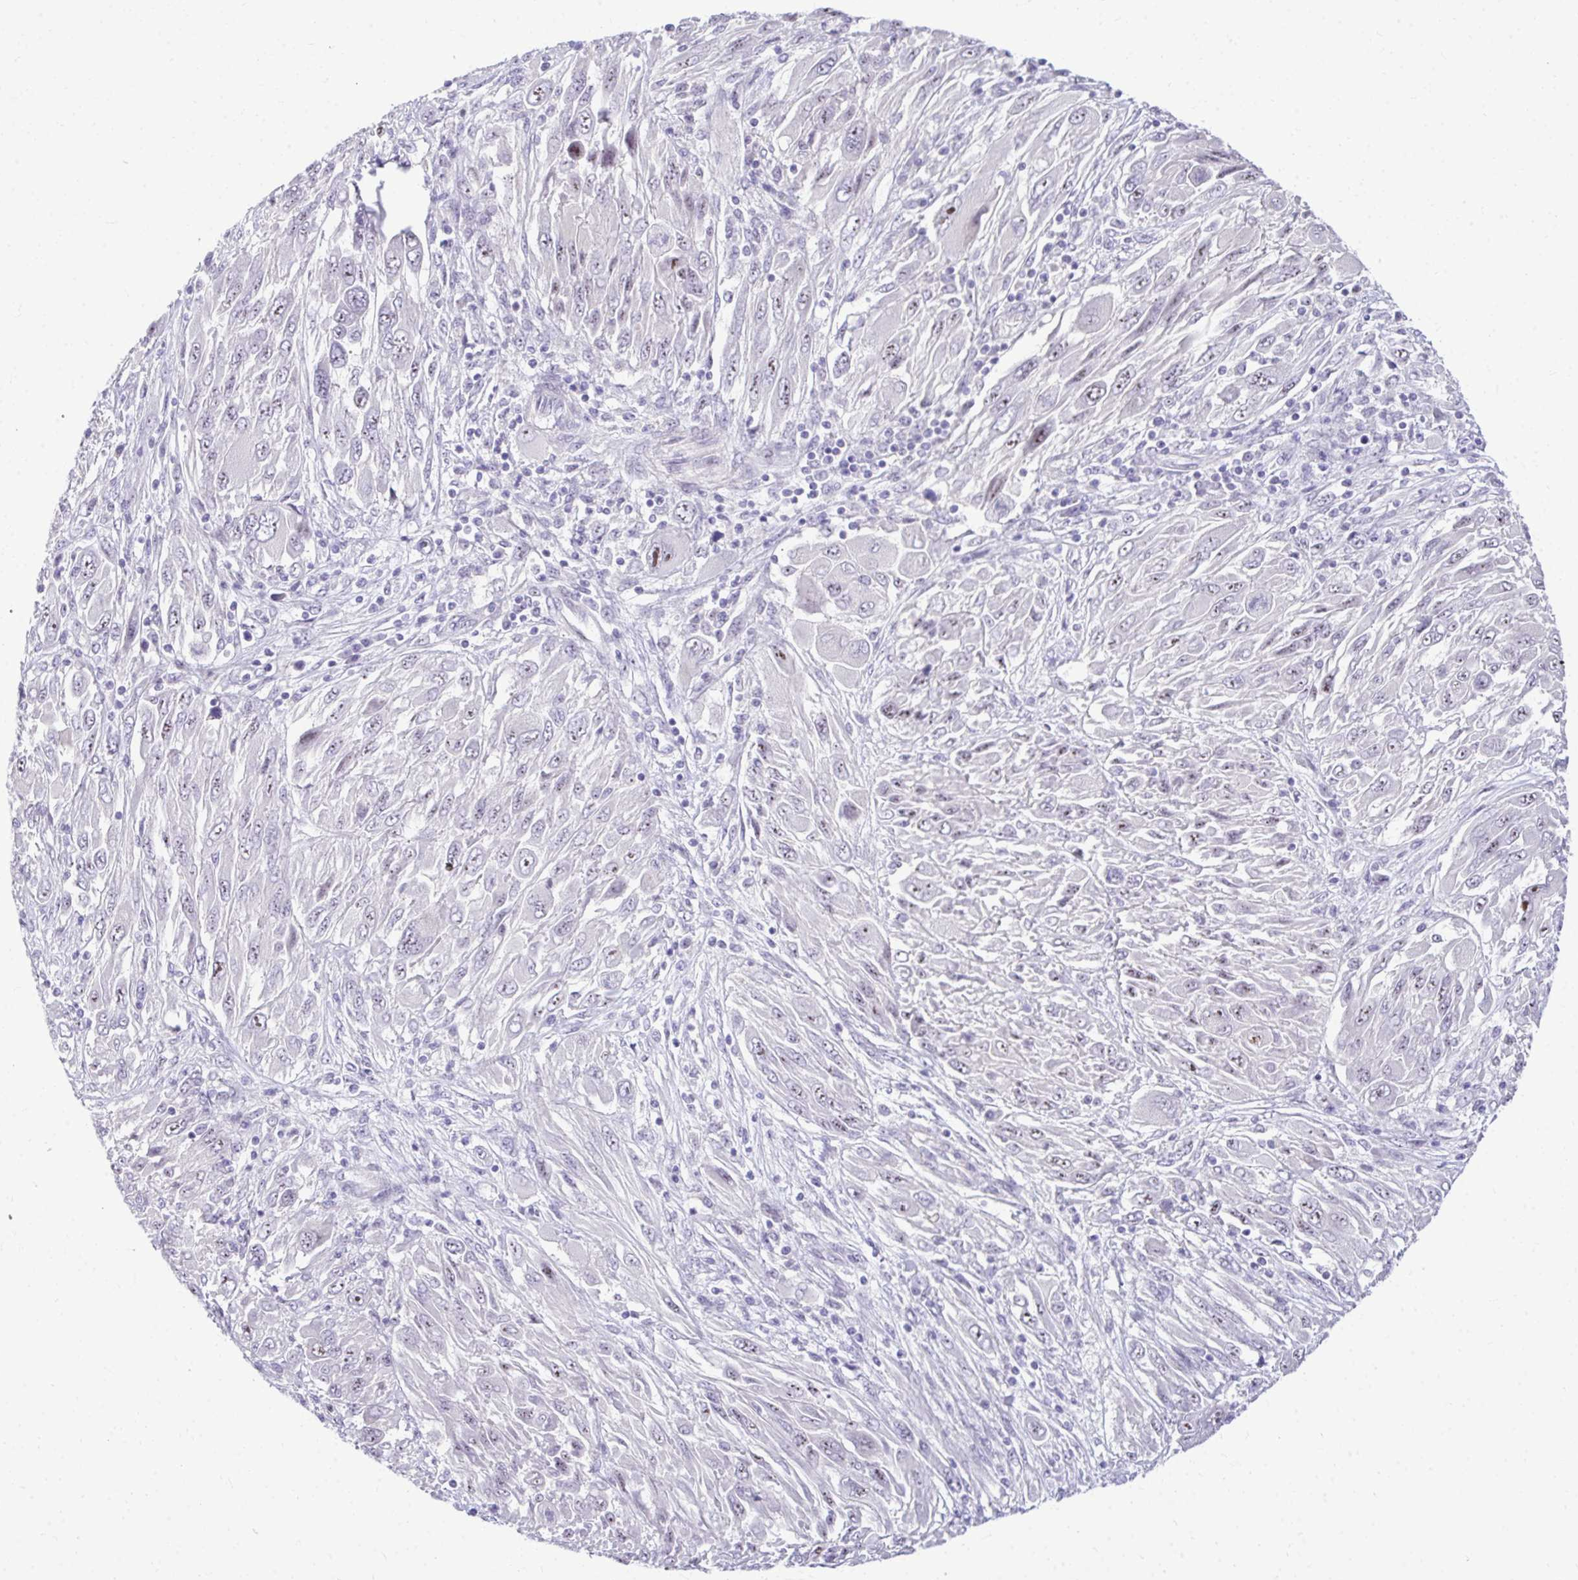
{"staining": {"intensity": "weak", "quantity": "<25%", "location": "nuclear"}, "tissue": "melanoma", "cell_type": "Tumor cells", "image_type": "cancer", "snomed": [{"axis": "morphology", "description": "Malignant melanoma, NOS"}, {"axis": "topography", "description": "Skin"}], "caption": "Micrograph shows no protein expression in tumor cells of malignant melanoma tissue.", "gene": "EID3", "patient": {"sex": "female", "age": 91}}